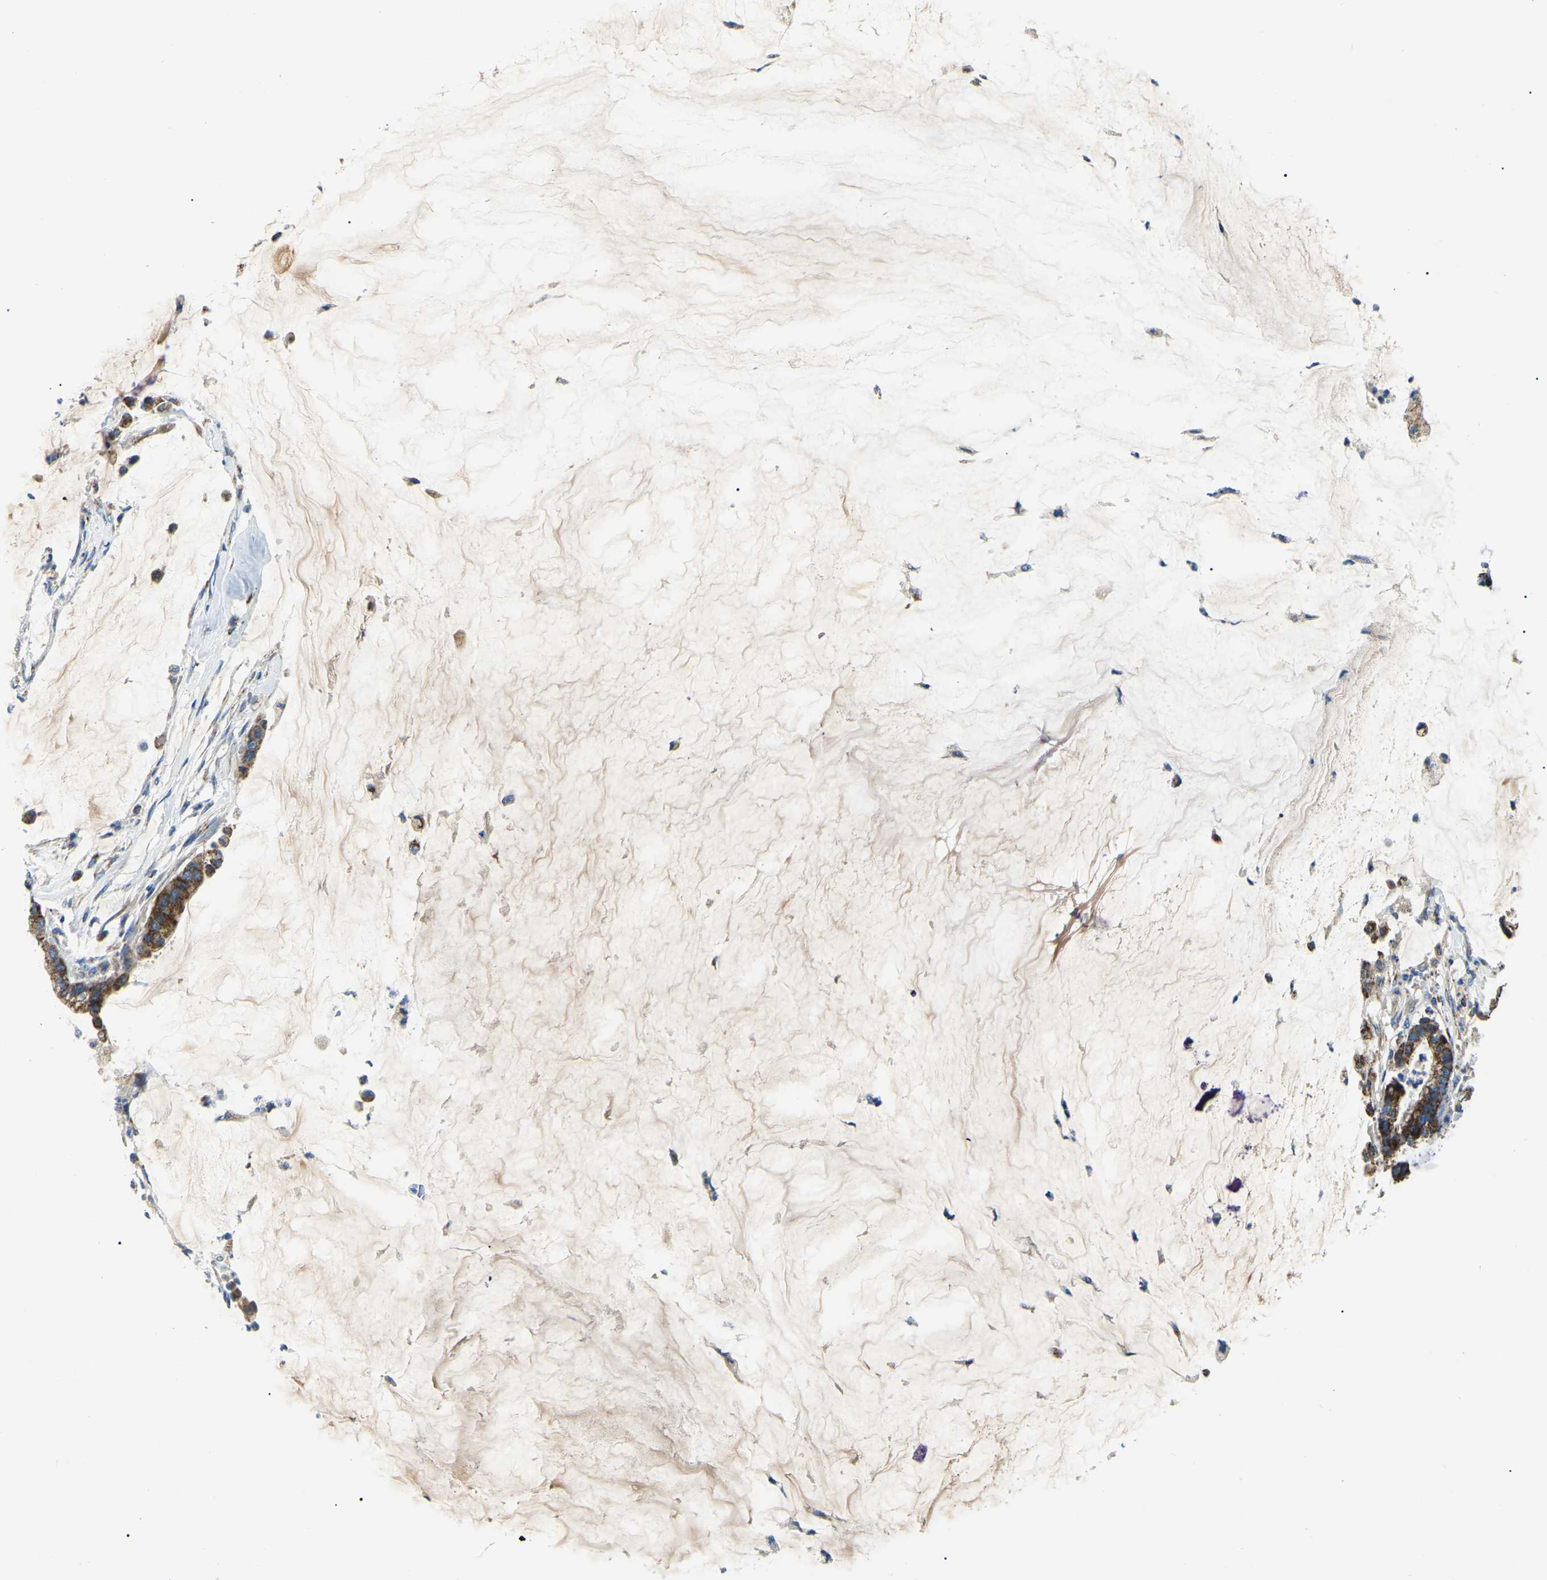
{"staining": {"intensity": "moderate", "quantity": ">75%", "location": "cytoplasmic/membranous"}, "tissue": "pancreatic cancer", "cell_type": "Tumor cells", "image_type": "cancer", "snomed": [{"axis": "morphology", "description": "Adenocarcinoma, NOS"}, {"axis": "topography", "description": "Pancreas"}], "caption": "Adenocarcinoma (pancreatic) stained with a protein marker demonstrates moderate staining in tumor cells.", "gene": "PPM1E", "patient": {"sex": "male", "age": 41}}